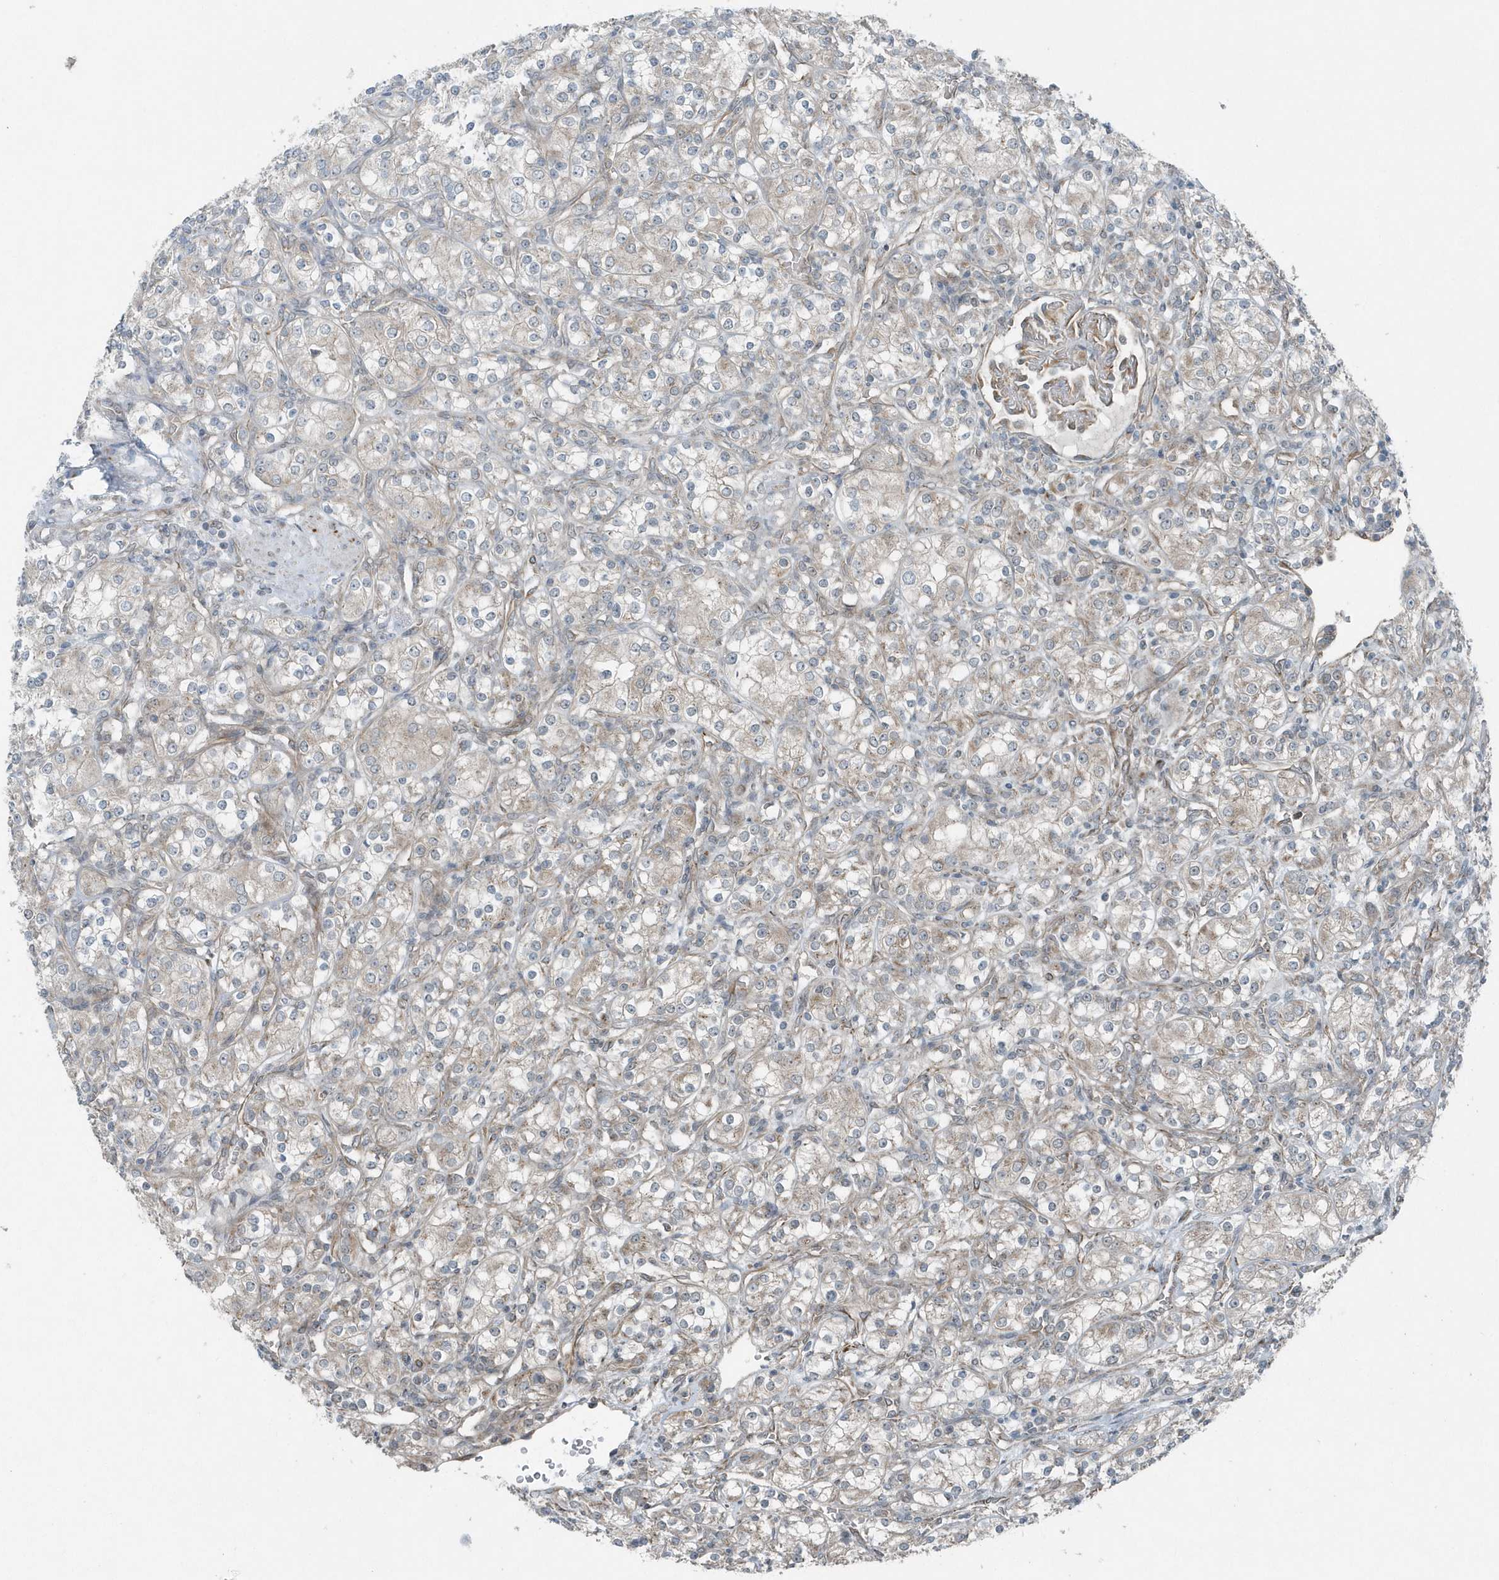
{"staining": {"intensity": "weak", "quantity": "<25%", "location": "cytoplasmic/membranous"}, "tissue": "renal cancer", "cell_type": "Tumor cells", "image_type": "cancer", "snomed": [{"axis": "morphology", "description": "Adenocarcinoma, NOS"}, {"axis": "topography", "description": "Kidney"}], "caption": "Renal cancer (adenocarcinoma) was stained to show a protein in brown. There is no significant positivity in tumor cells.", "gene": "GCC2", "patient": {"sex": "male", "age": 77}}